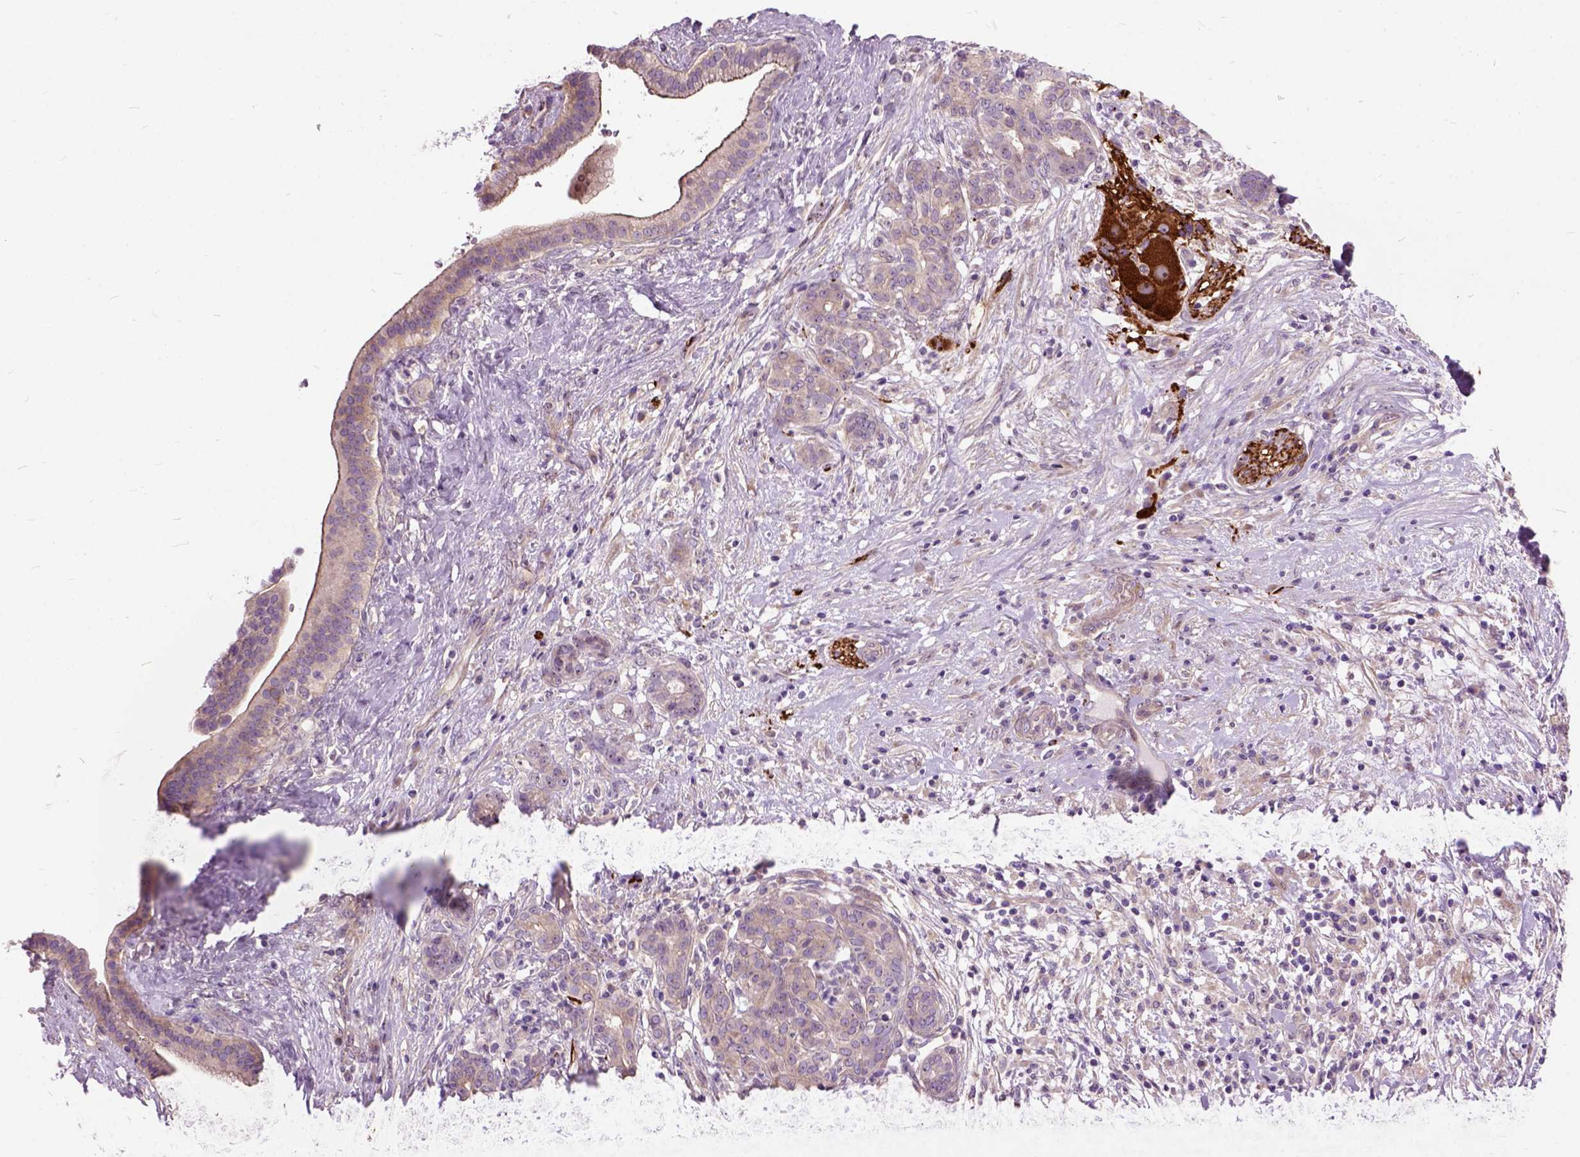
{"staining": {"intensity": "moderate", "quantity": "25%-75%", "location": "cytoplasmic/membranous"}, "tissue": "pancreatic cancer", "cell_type": "Tumor cells", "image_type": "cancer", "snomed": [{"axis": "morphology", "description": "Adenocarcinoma, NOS"}, {"axis": "topography", "description": "Pancreas"}], "caption": "Brown immunohistochemical staining in adenocarcinoma (pancreatic) demonstrates moderate cytoplasmic/membranous positivity in approximately 25%-75% of tumor cells. (DAB IHC, brown staining for protein, blue staining for nuclei).", "gene": "MAPT", "patient": {"sex": "male", "age": 44}}